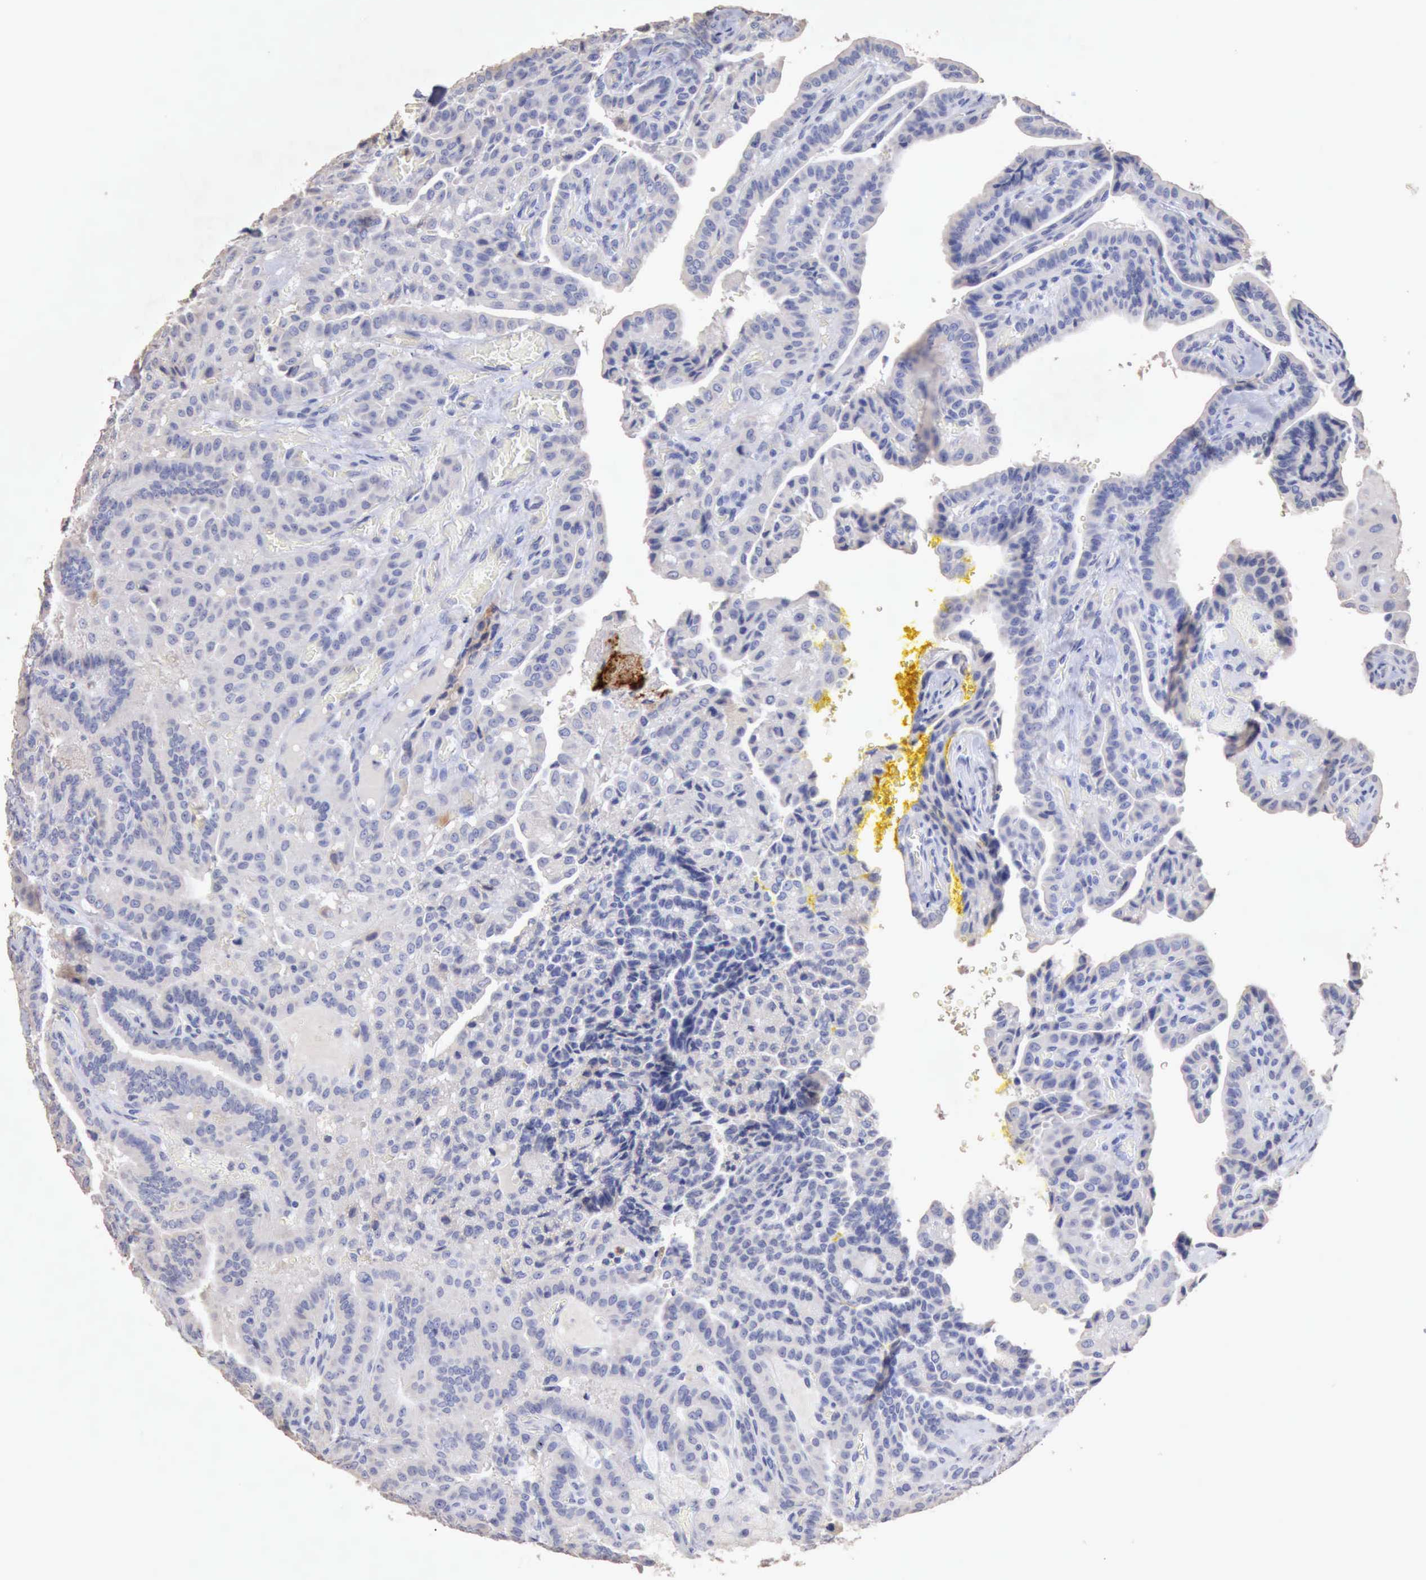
{"staining": {"intensity": "negative", "quantity": "none", "location": "none"}, "tissue": "thyroid cancer", "cell_type": "Tumor cells", "image_type": "cancer", "snomed": [{"axis": "morphology", "description": "Papillary adenocarcinoma, NOS"}, {"axis": "topography", "description": "Thyroid gland"}], "caption": "This is an IHC histopathology image of human thyroid cancer. There is no expression in tumor cells.", "gene": "KRT6B", "patient": {"sex": "male", "age": 87}}